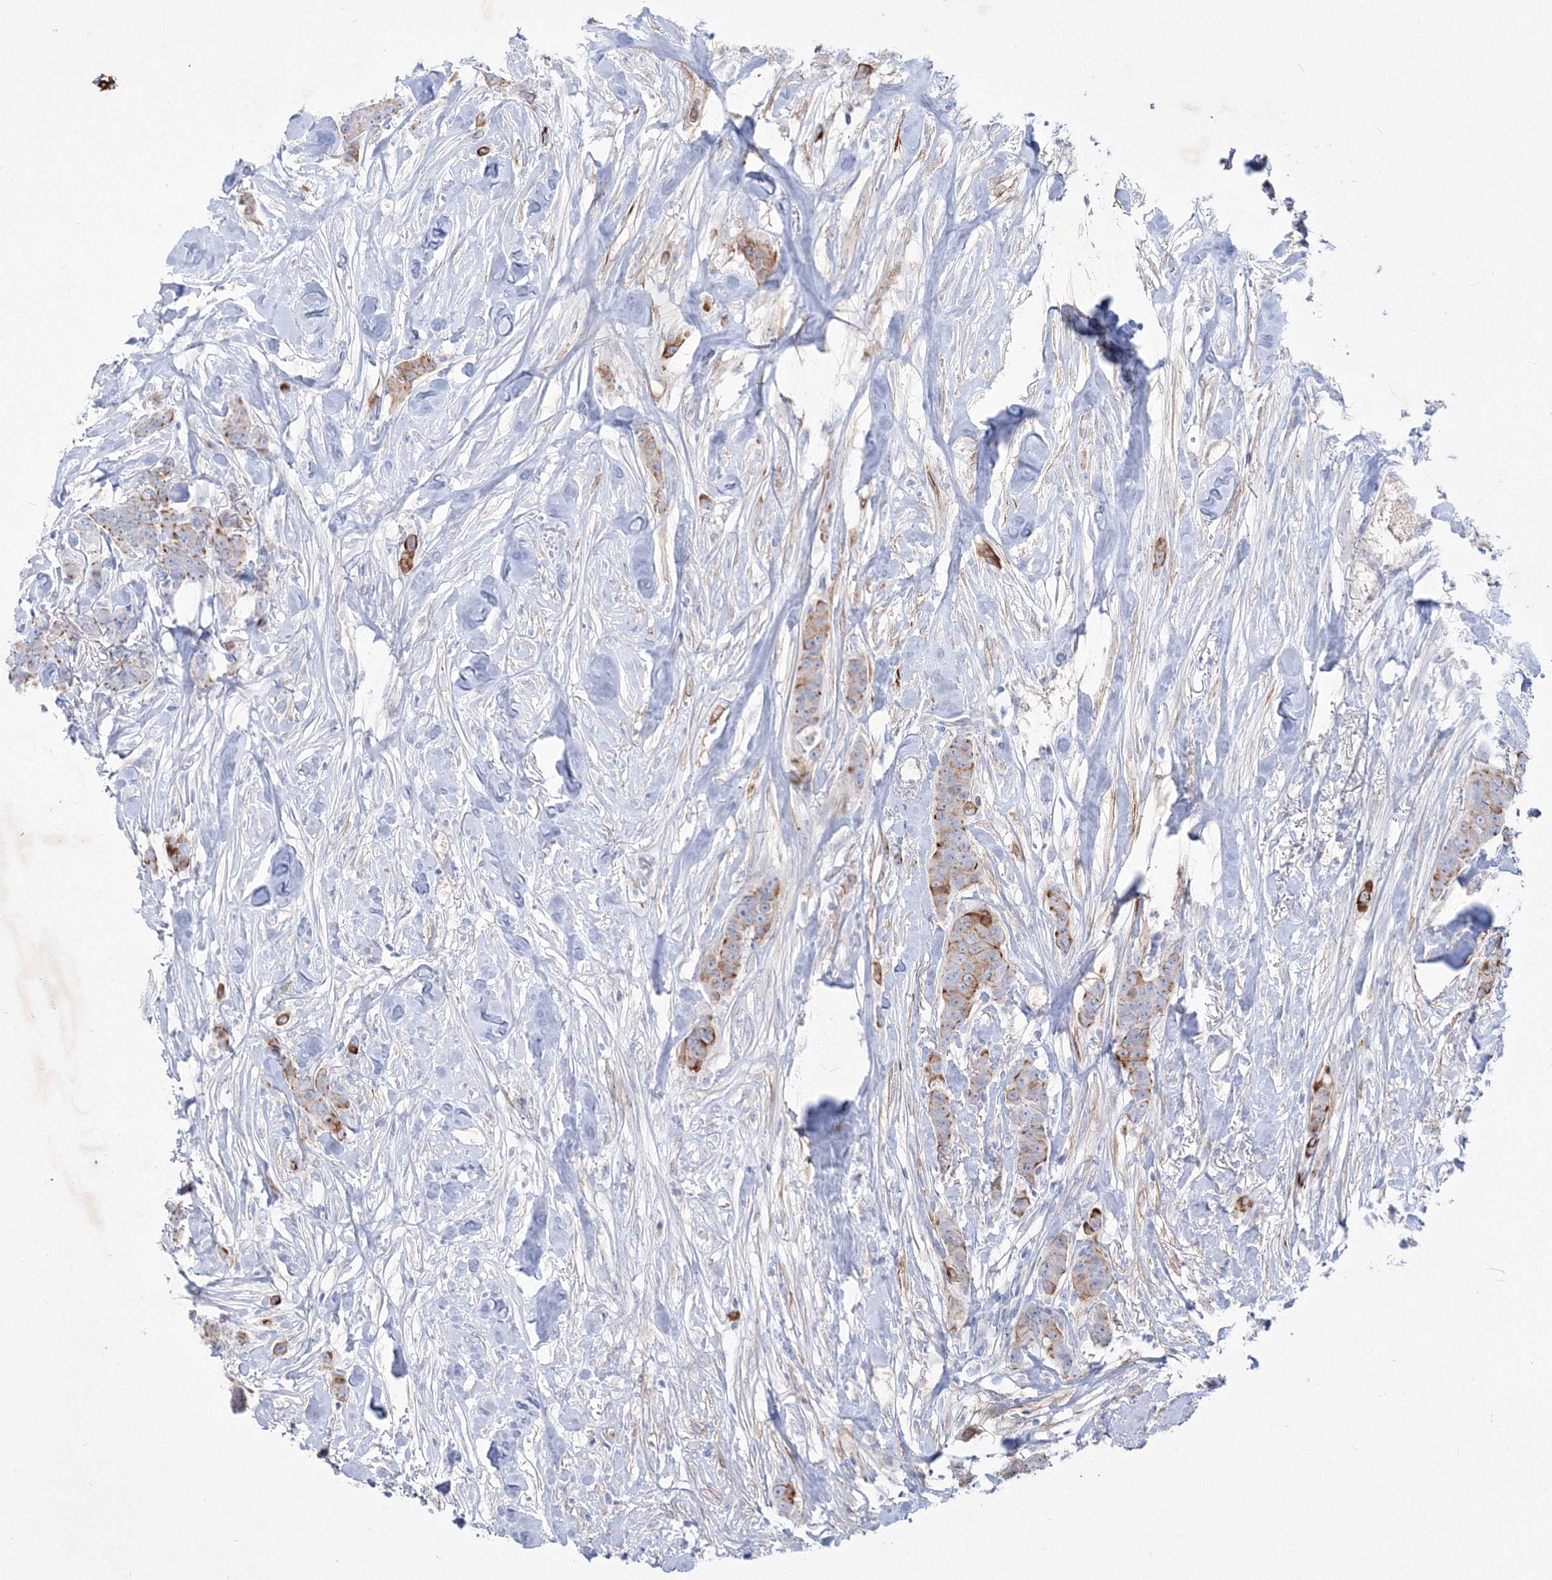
{"staining": {"intensity": "moderate", "quantity": "25%-75%", "location": "cytoplasmic/membranous"}, "tissue": "breast cancer", "cell_type": "Tumor cells", "image_type": "cancer", "snomed": [{"axis": "morphology", "description": "Duct carcinoma"}, {"axis": "topography", "description": "Breast"}], "caption": "A micrograph of human breast cancer stained for a protein displays moderate cytoplasmic/membranous brown staining in tumor cells.", "gene": "TMEM139", "patient": {"sex": "female", "age": 40}}